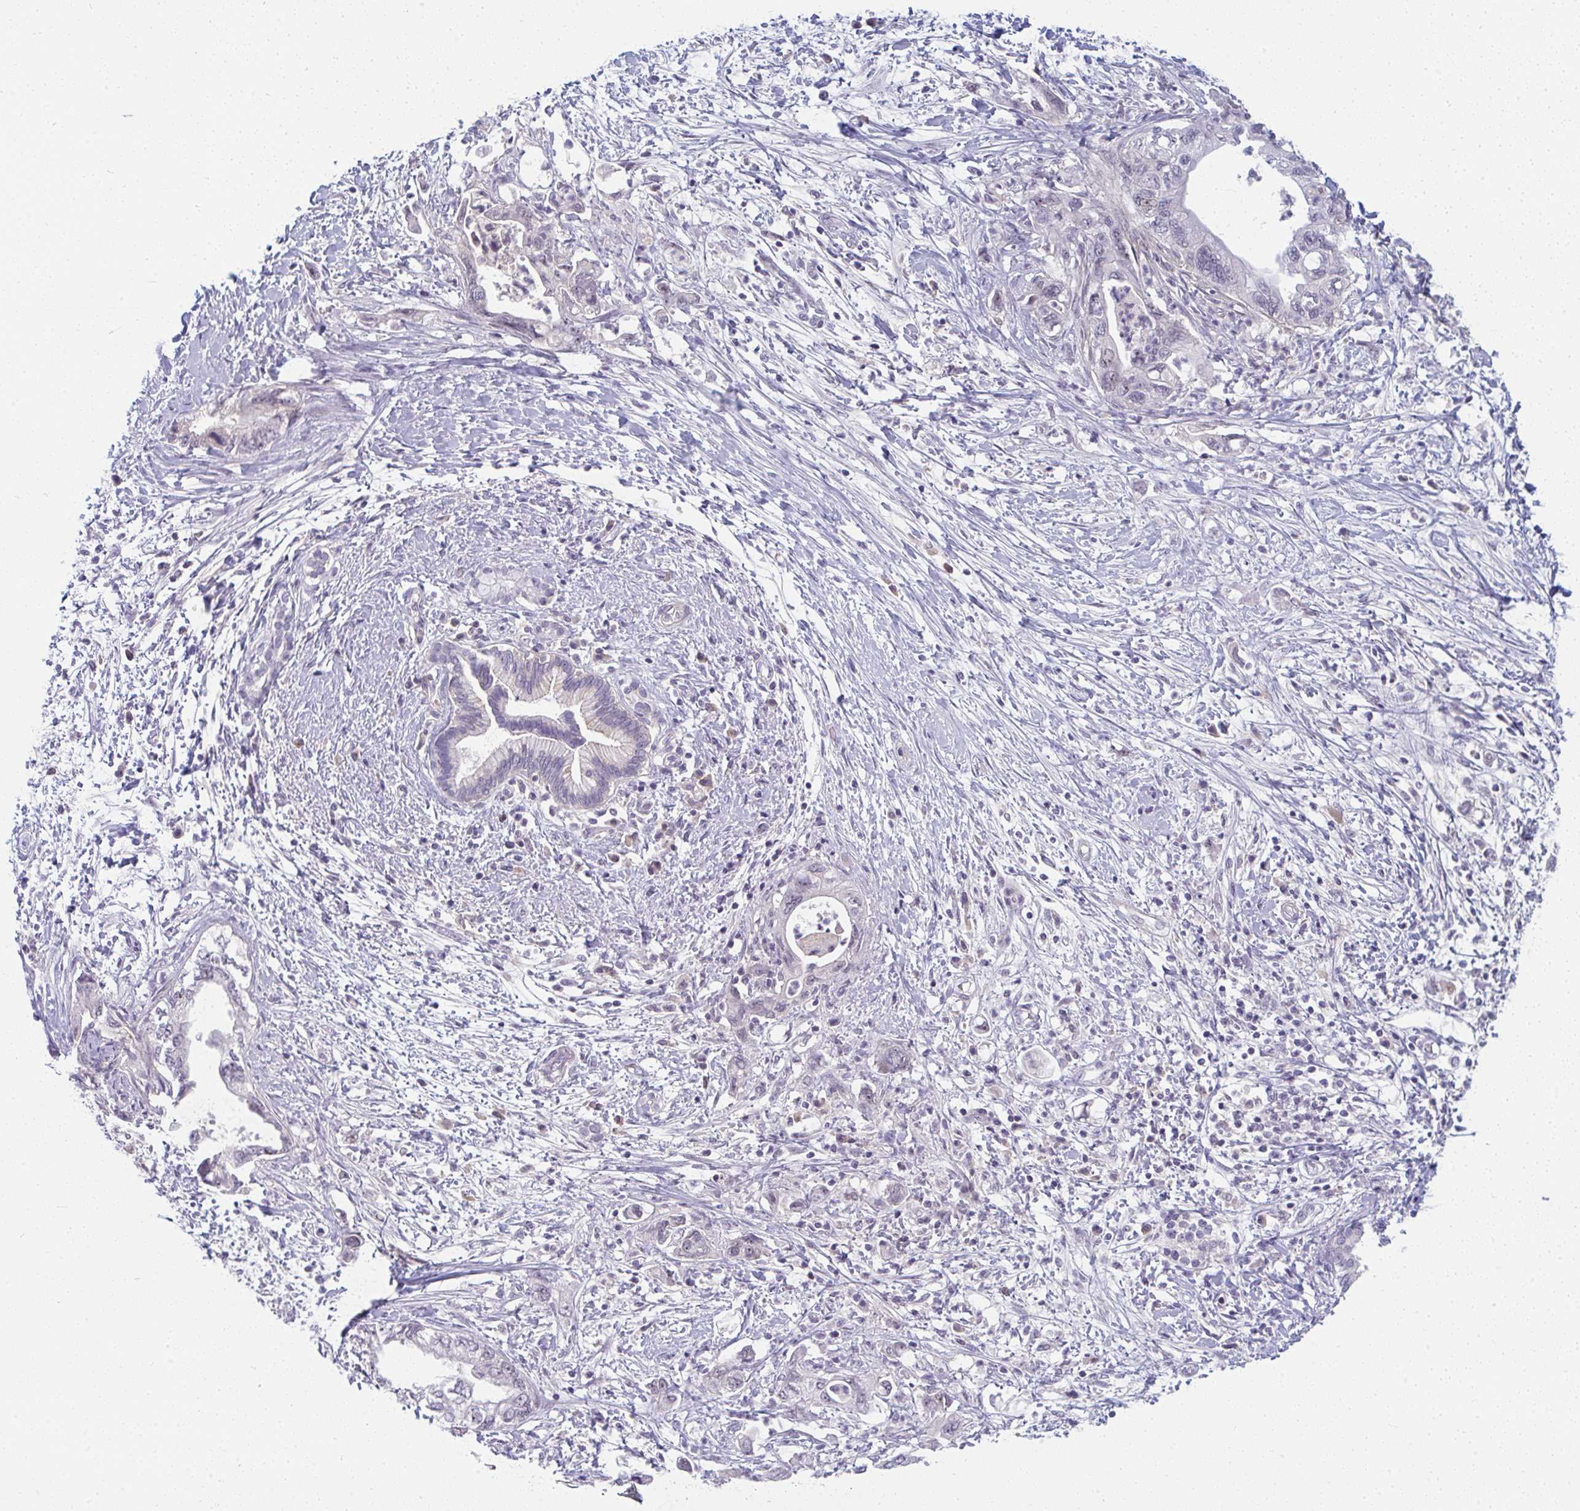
{"staining": {"intensity": "negative", "quantity": "none", "location": "none"}, "tissue": "pancreatic cancer", "cell_type": "Tumor cells", "image_type": "cancer", "snomed": [{"axis": "morphology", "description": "Adenocarcinoma, NOS"}, {"axis": "topography", "description": "Pancreas"}], "caption": "DAB immunohistochemical staining of pancreatic adenocarcinoma displays no significant expression in tumor cells.", "gene": "PPFIA4", "patient": {"sex": "female", "age": 73}}